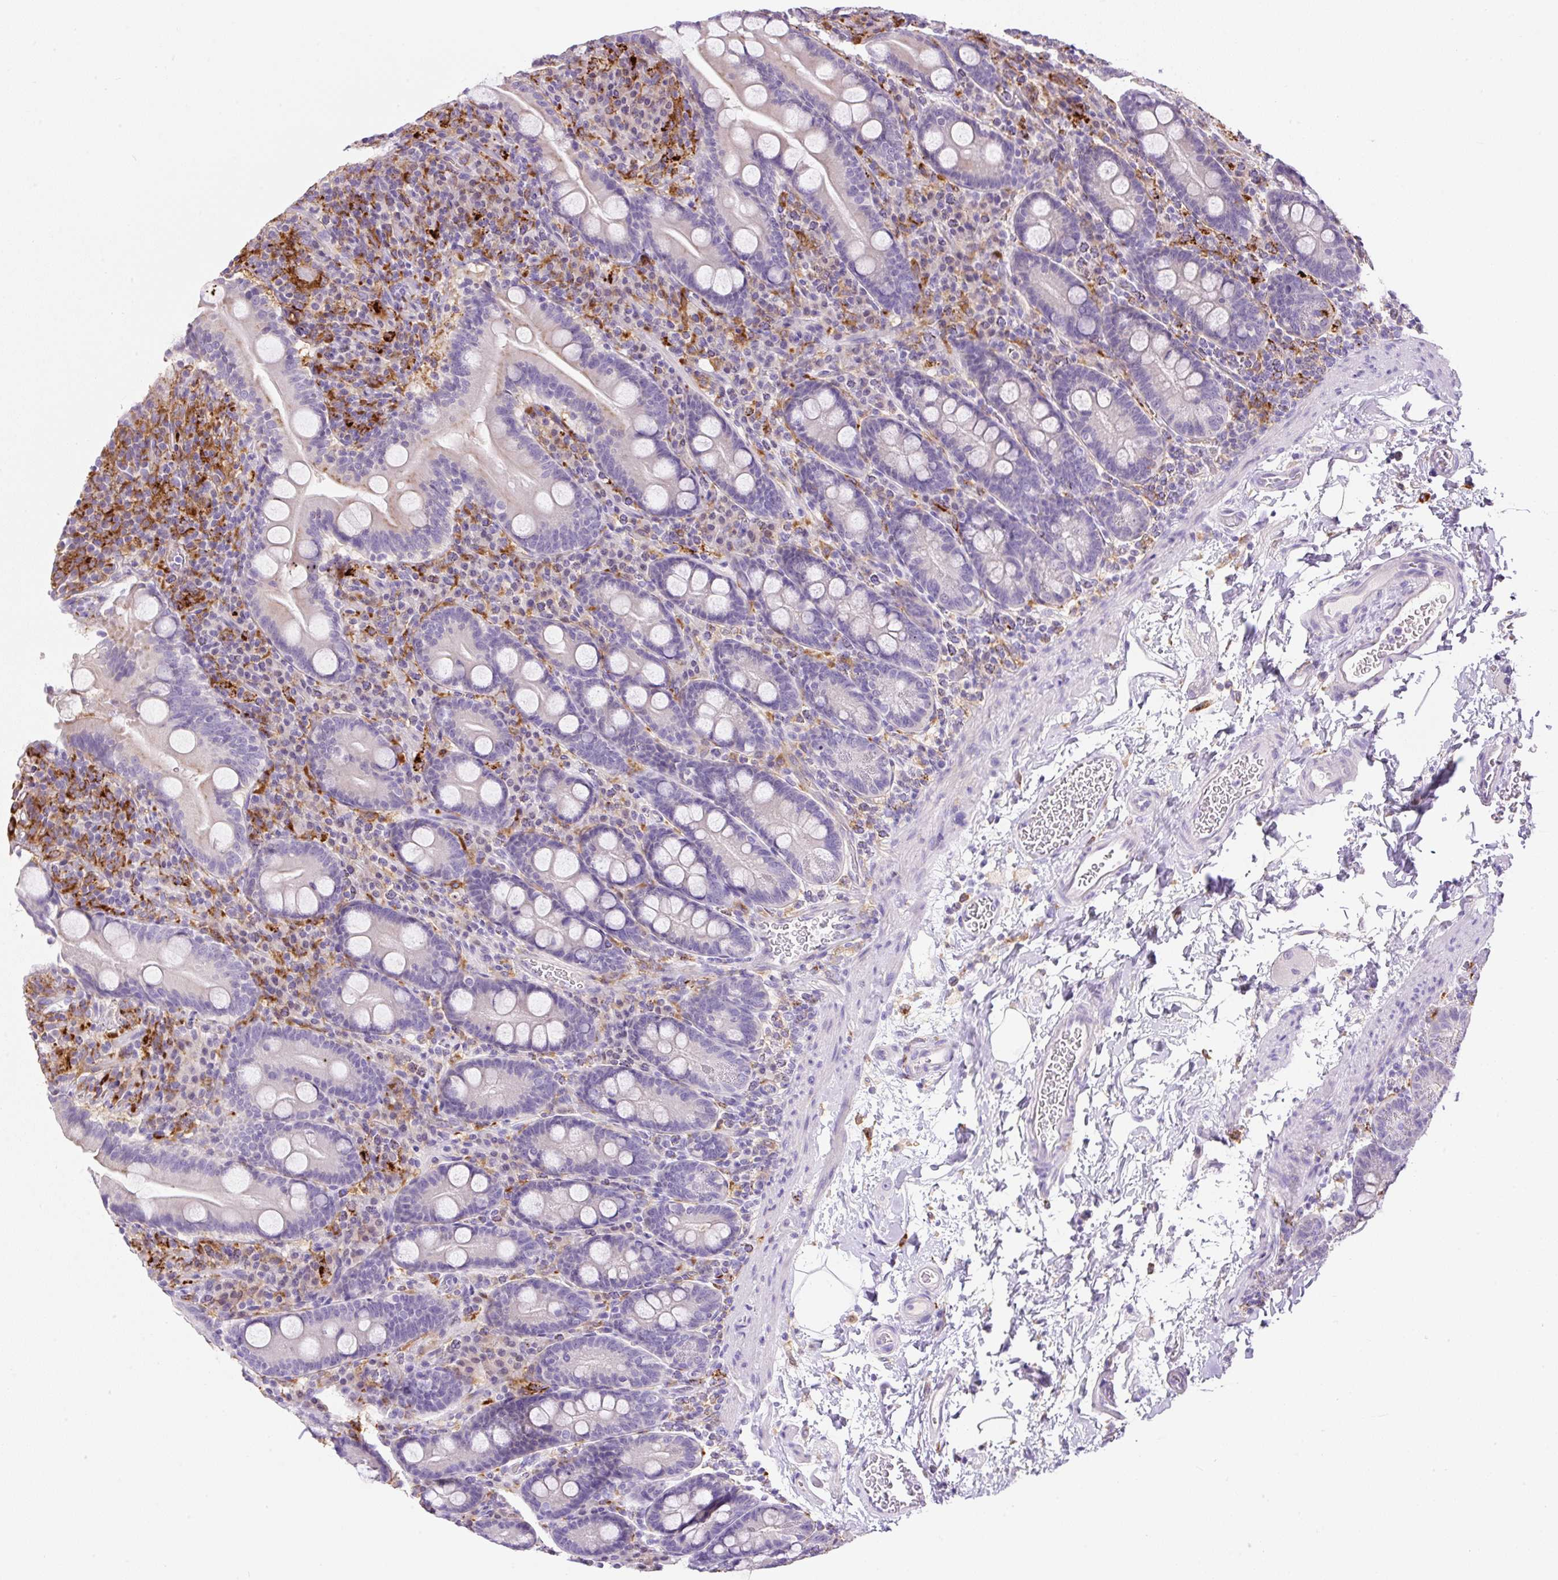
{"staining": {"intensity": "negative", "quantity": "none", "location": "none"}, "tissue": "duodenum", "cell_type": "Glandular cells", "image_type": "normal", "snomed": [{"axis": "morphology", "description": "Normal tissue, NOS"}, {"axis": "topography", "description": "Duodenum"}], "caption": "Micrograph shows no protein positivity in glandular cells of unremarkable duodenum. (Stains: DAB immunohistochemistry with hematoxylin counter stain, Microscopy: brightfield microscopy at high magnification).", "gene": "TDRD15", "patient": {"sex": "male", "age": 35}}